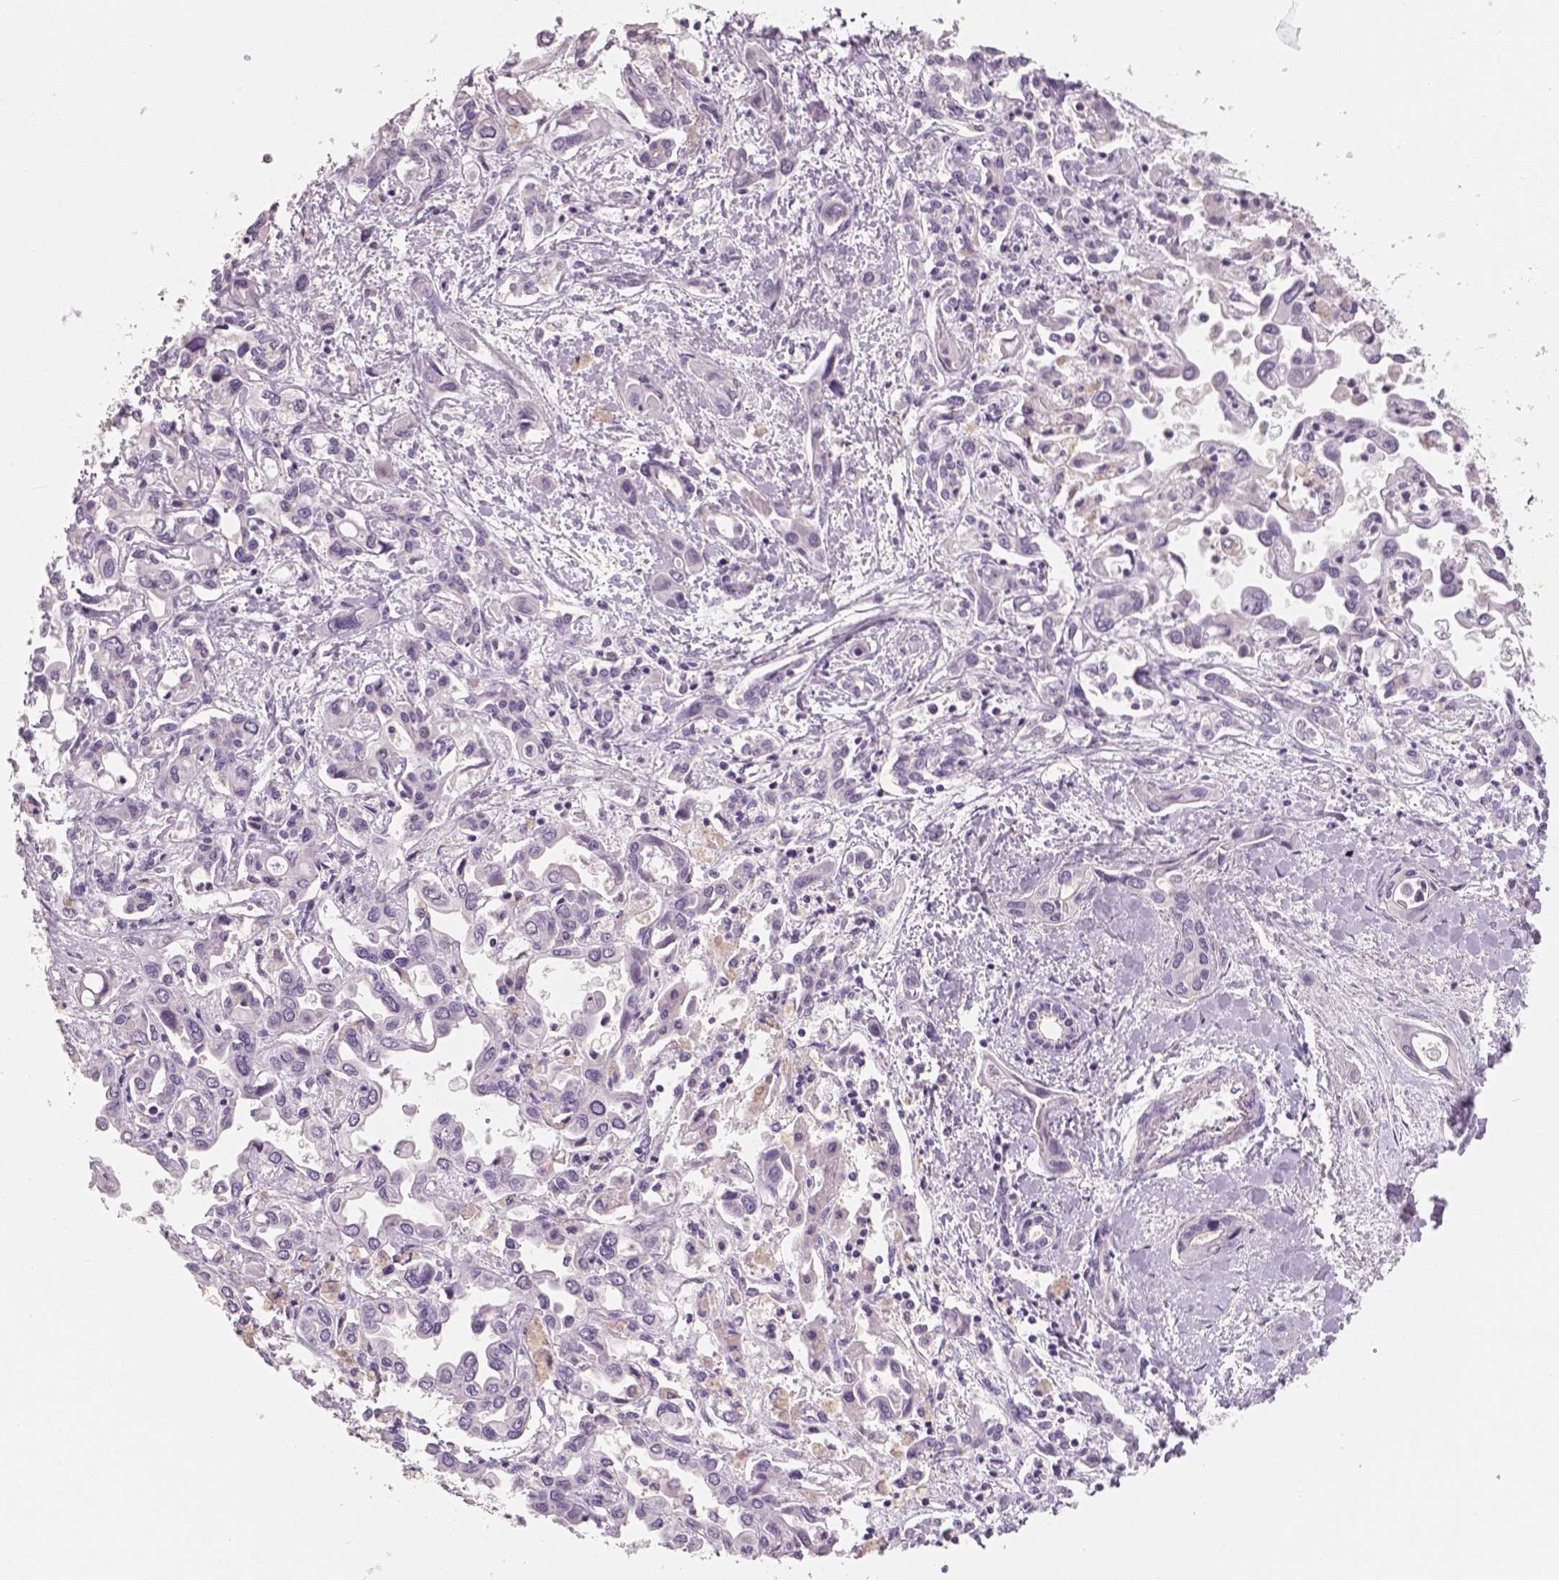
{"staining": {"intensity": "negative", "quantity": "none", "location": "none"}, "tissue": "liver cancer", "cell_type": "Tumor cells", "image_type": "cancer", "snomed": [{"axis": "morphology", "description": "Cholangiocarcinoma"}, {"axis": "topography", "description": "Liver"}], "caption": "Tumor cells are negative for protein expression in human liver cancer (cholangiocarcinoma). (Brightfield microscopy of DAB (3,3'-diaminobenzidine) immunohistochemistry (IHC) at high magnification).", "gene": "TSPAN7", "patient": {"sex": "female", "age": 64}}